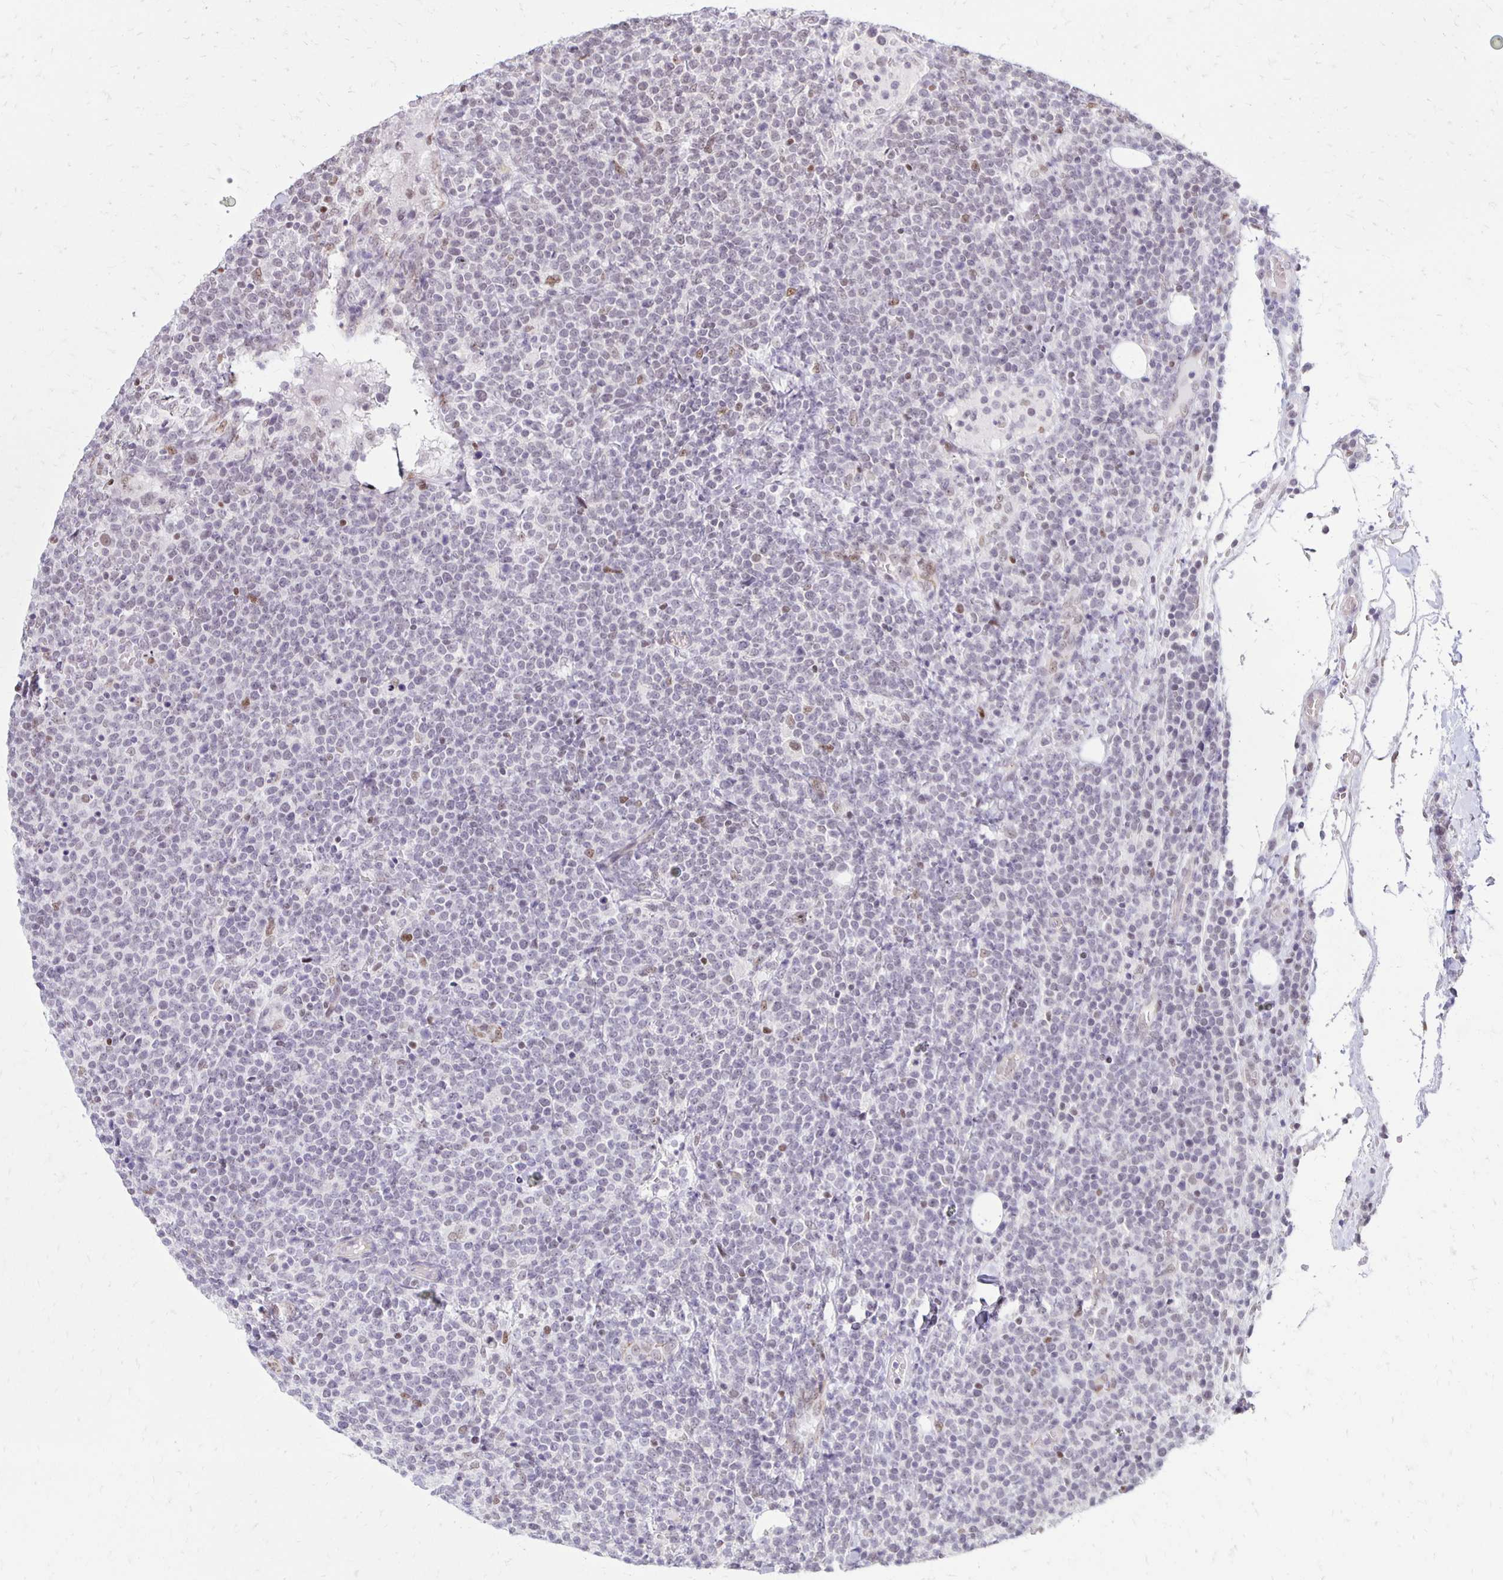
{"staining": {"intensity": "negative", "quantity": "none", "location": "none"}, "tissue": "lymphoma", "cell_type": "Tumor cells", "image_type": "cancer", "snomed": [{"axis": "morphology", "description": "Malignant lymphoma, non-Hodgkin's type, High grade"}, {"axis": "topography", "description": "Lymph node"}], "caption": "IHC of lymphoma exhibits no staining in tumor cells. Nuclei are stained in blue.", "gene": "DDB2", "patient": {"sex": "male", "age": 61}}